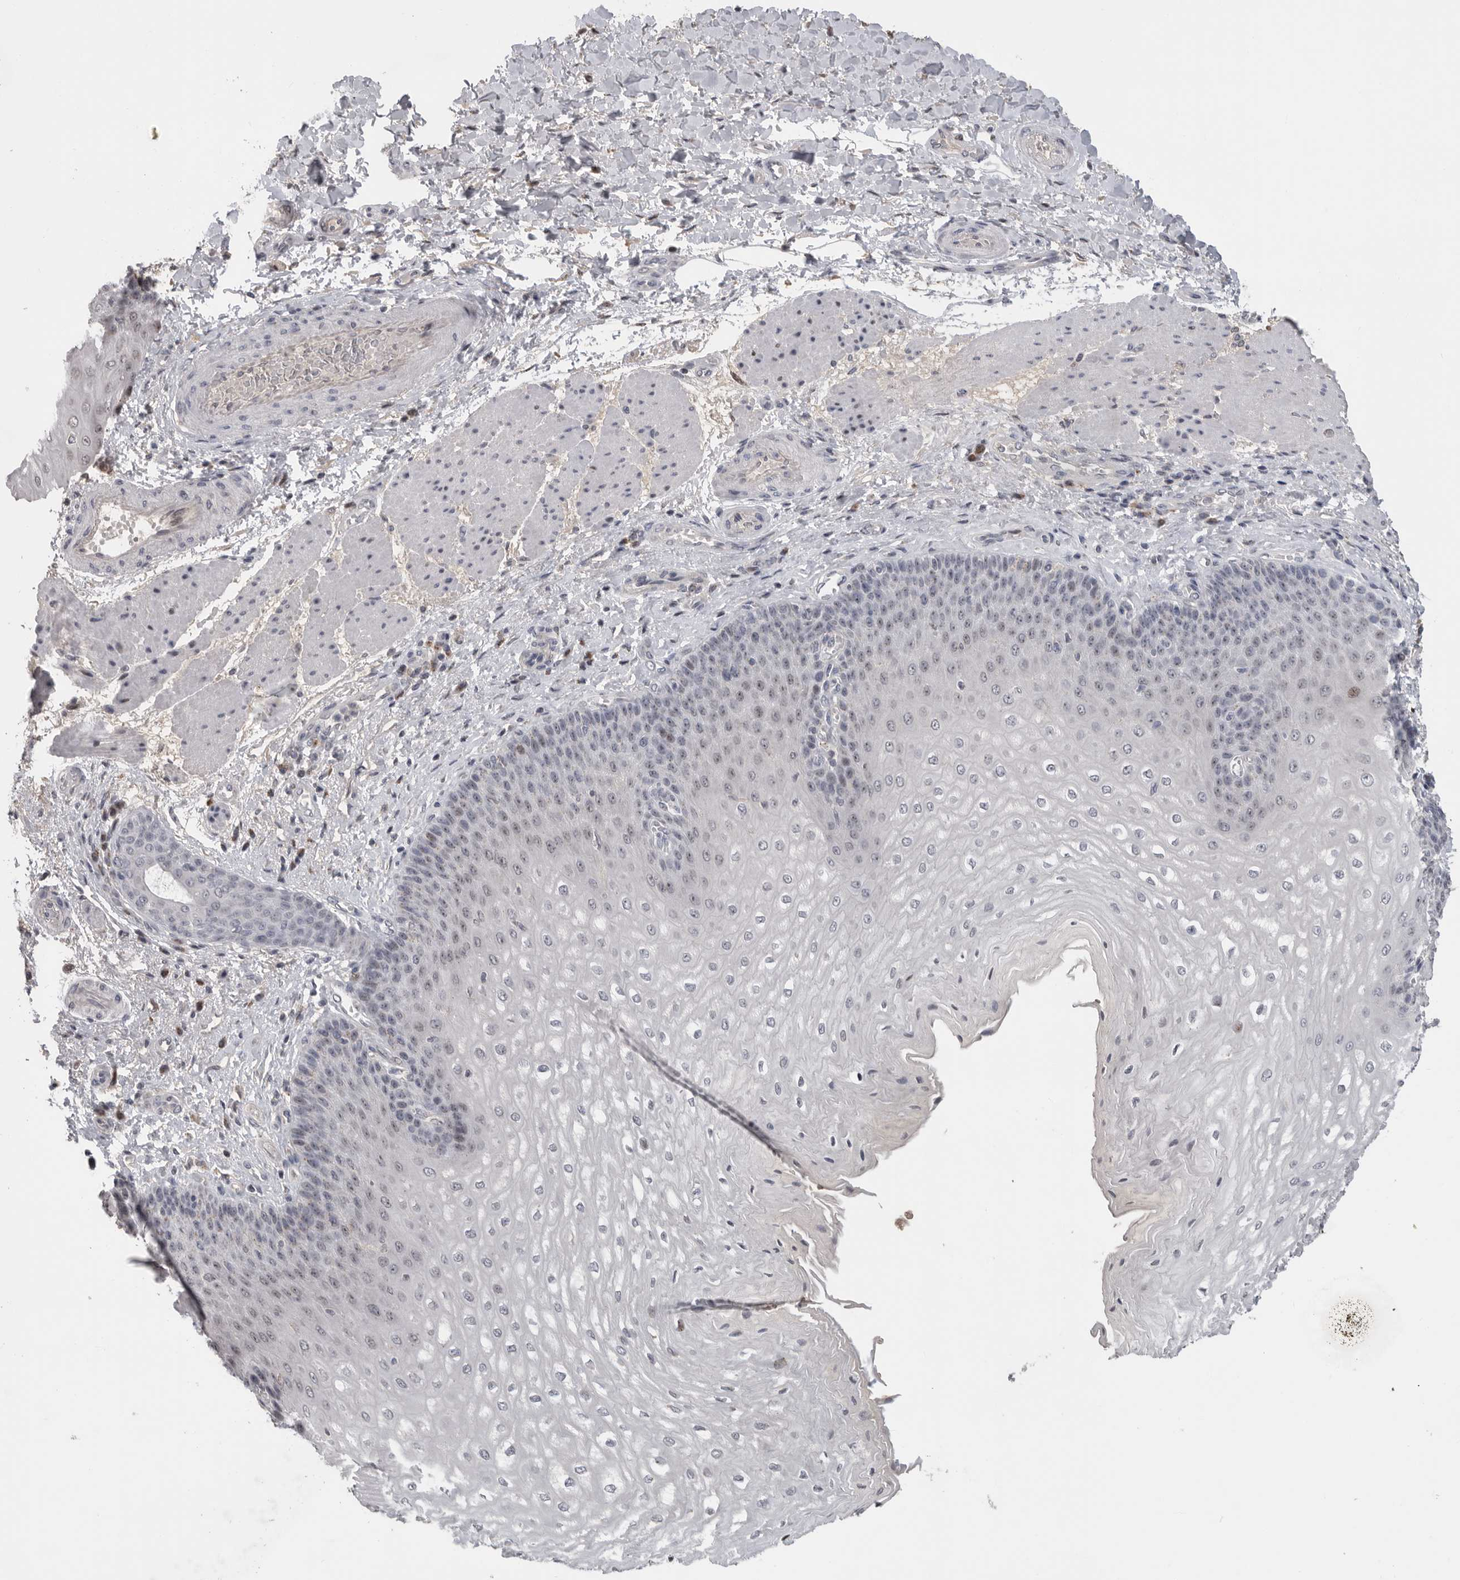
{"staining": {"intensity": "strong", "quantity": "25%-75%", "location": "nuclear"}, "tissue": "esophagus", "cell_type": "Squamous epithelial cells", "image_type": "normal", "snomed": [{"axis": "morphology", "description": "Normal tissue, NOS"}, {"axis": "topography", "description": "Esophagus"}], "caption": "IHC histopathology image of normal esophagus: esophagus stained using immunohistochemistry reveals high levels of strong protein expression localized specifically in the nuclear of squamous epithelial cells, appearing as a nuclear brown color.", "gene": "PCMTD1", "patient": {"sex": "male", "age": 54}}